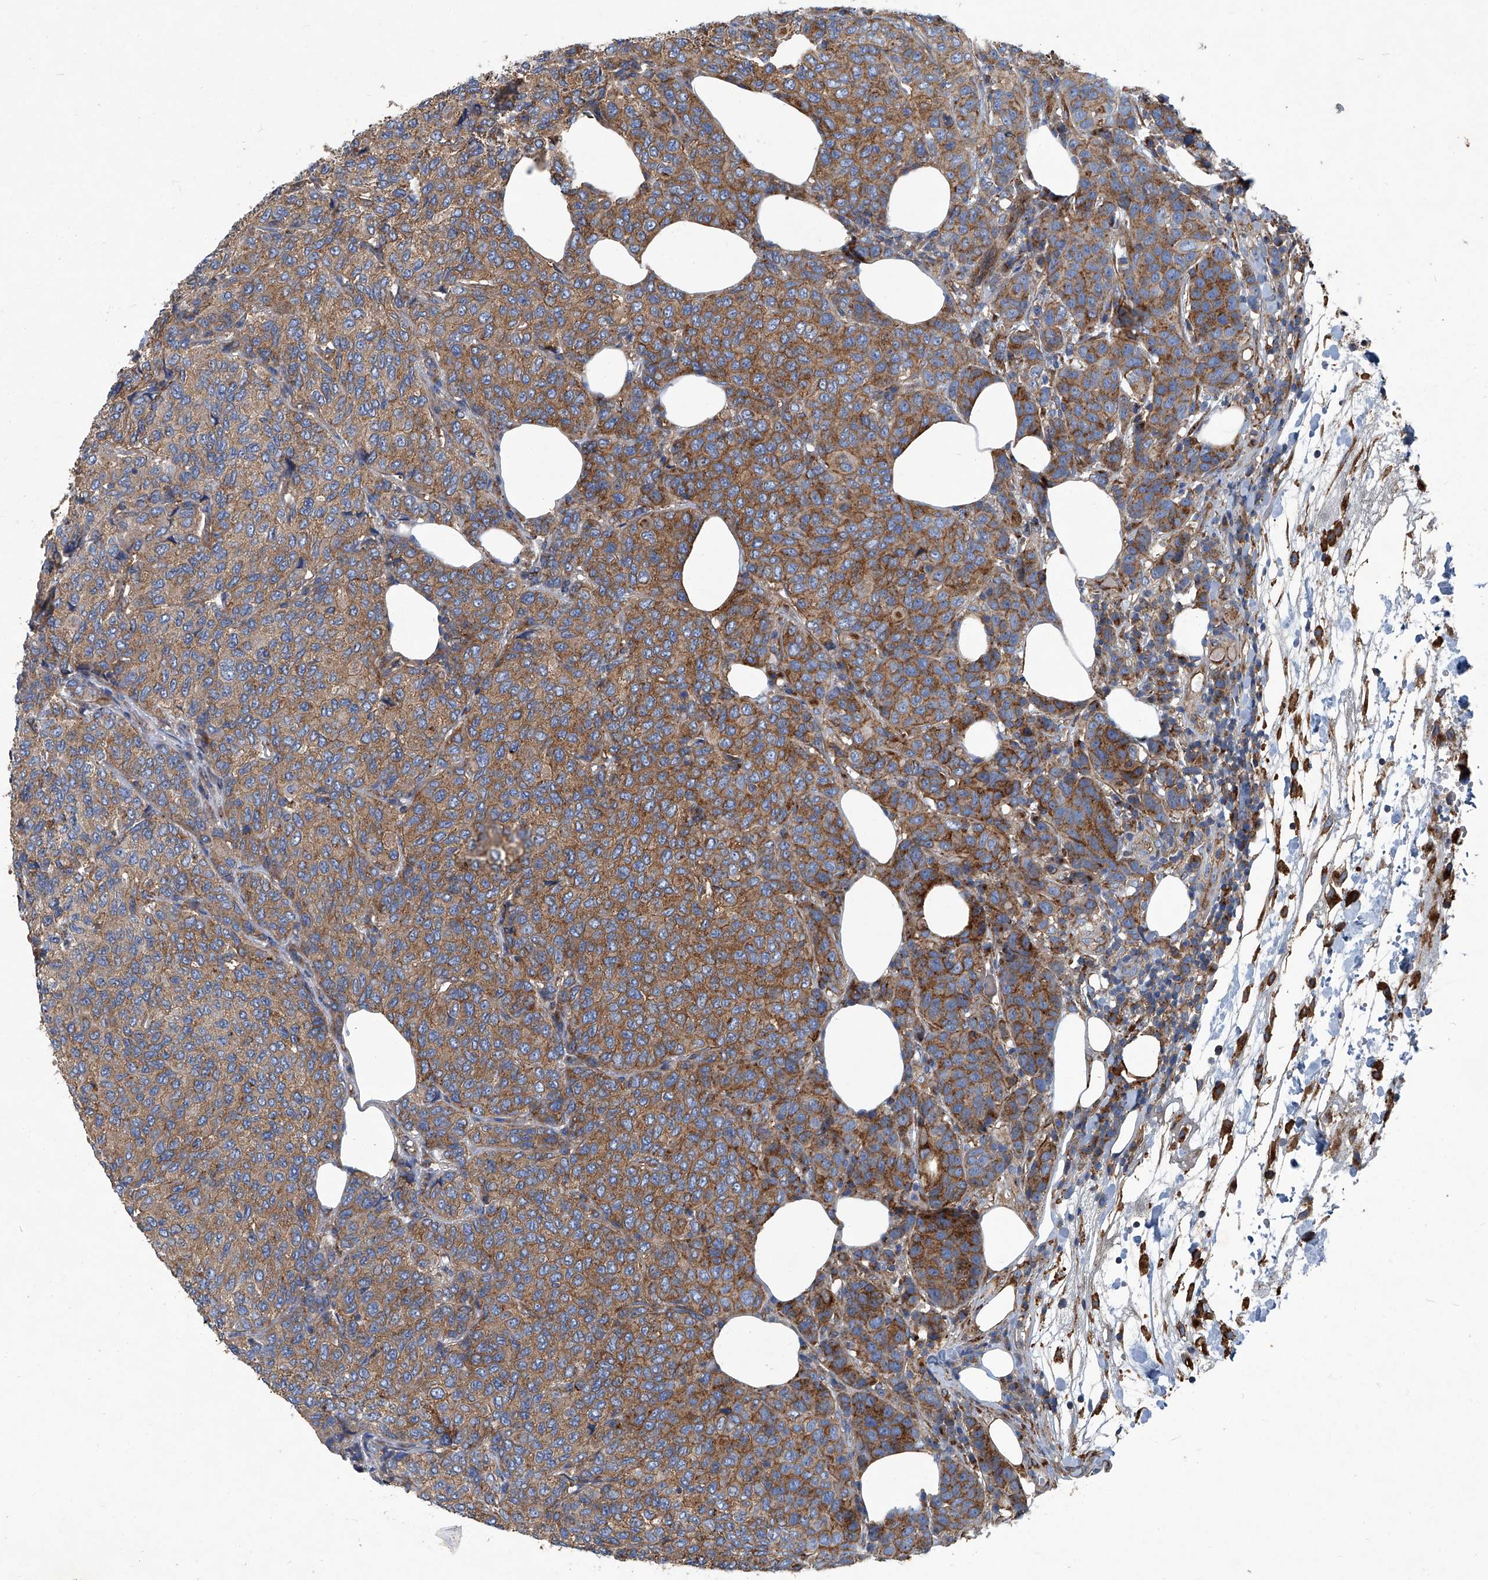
{"staining": {"intensity": "moderate", "quantity": ">75%", "location": "cytoplasmic/membranous"}, "tissue": "breast cancer", "cell_type": "Tumor cells", "image_type": "cancer", "snomed": [{"axis": "morphology", "description": "Duct carcinoma"}, {"axis": "topography", "description": "Breast"}], "caption": "Intraductal carcinoma (breast) was stained to show a protein in brown. There is medium levels of moderate cytoplasmic/membranous positivity in about >75% of tumor cells. Nuclei are stained in blue.", "gene": "PIGH", "patient": {"sex": "female", "age": 55}}